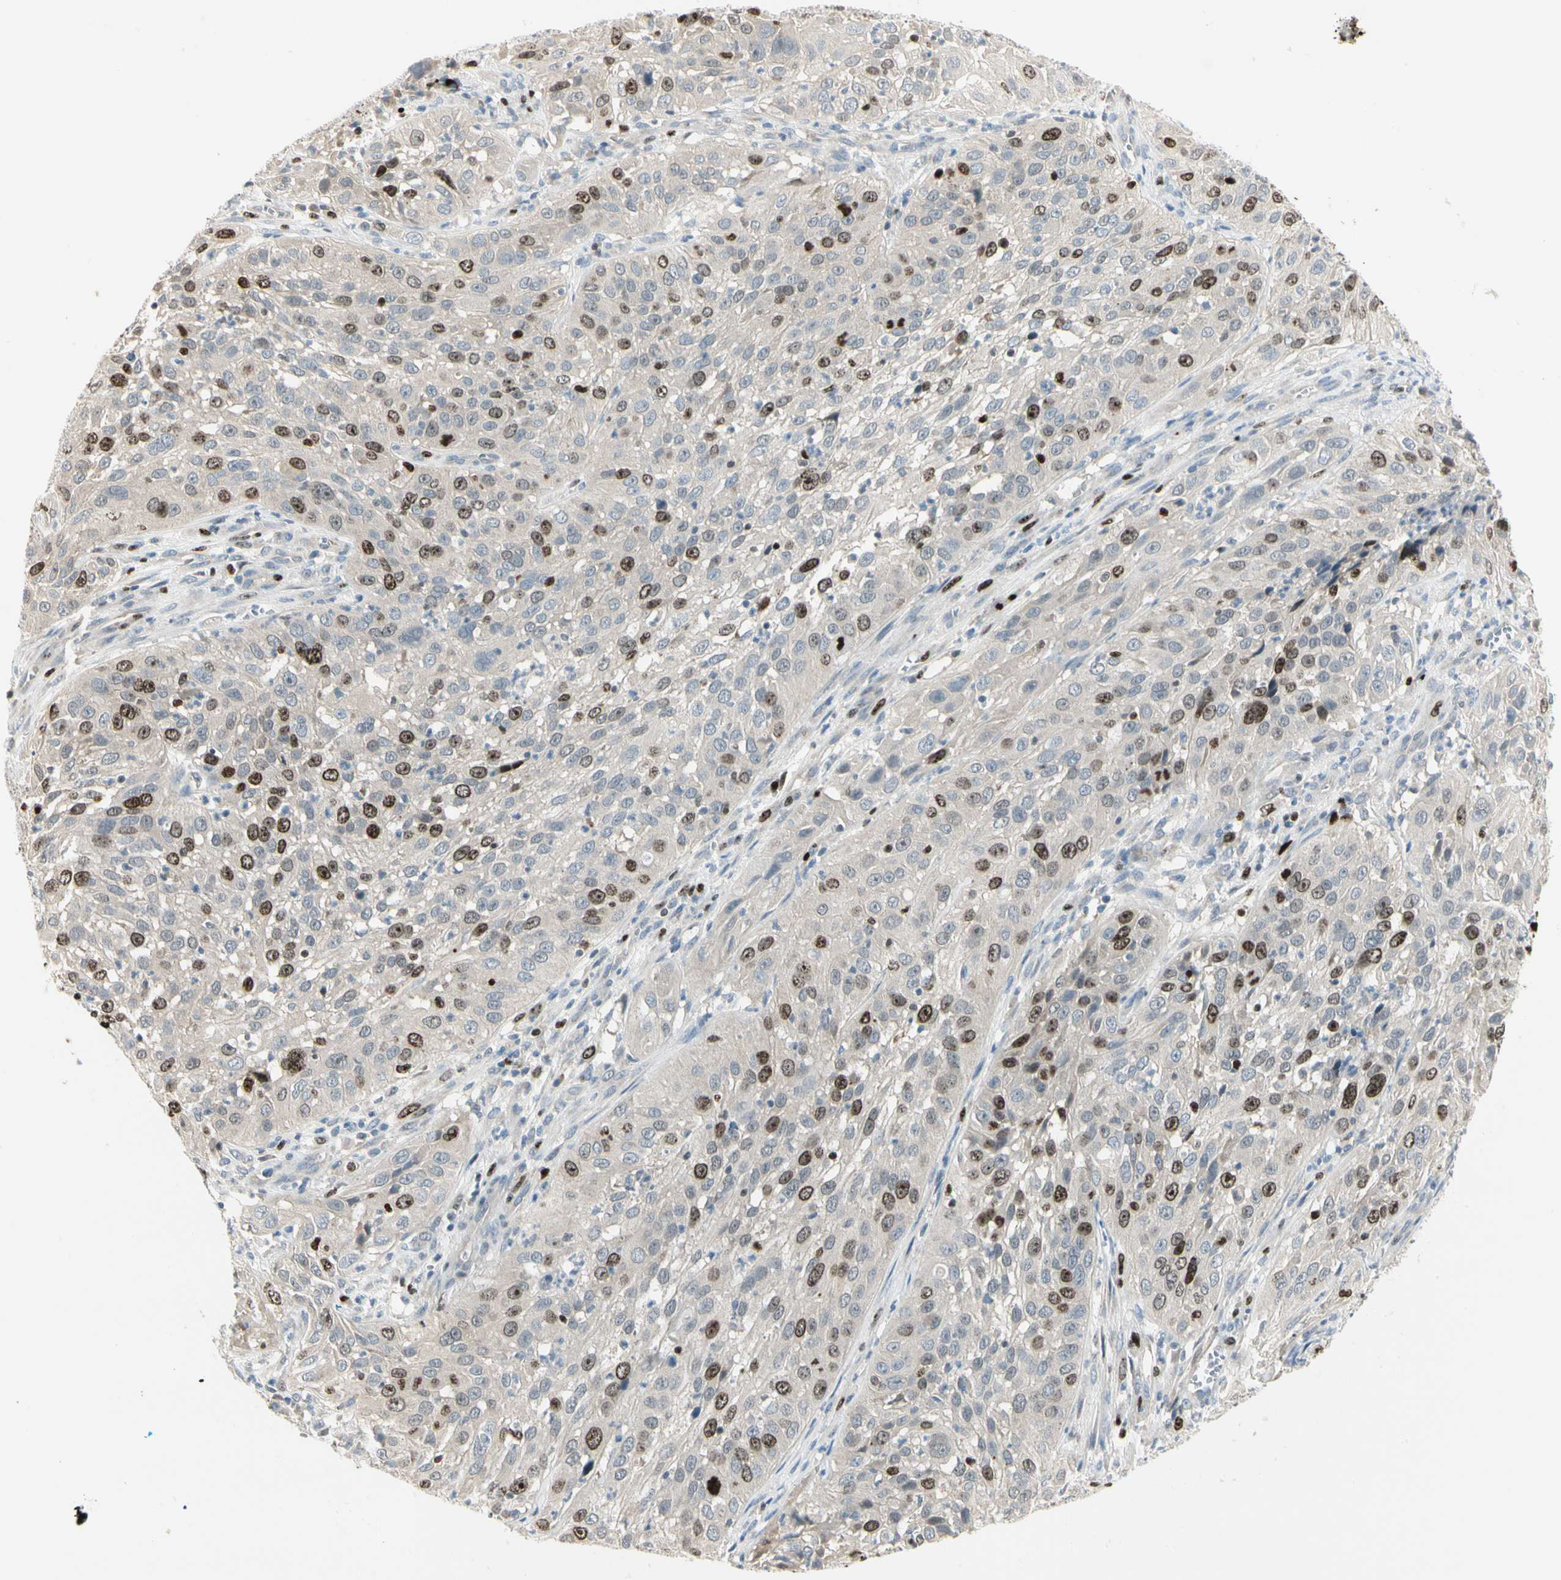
{"staining": {"intensity": "strong", "quantity": "<25%", "location": "nuclear"}, "tissue": "cervical cancer", "cell_type": "Tumor cells", "image_type": "cancer", "snomed": [{"axis": "morphology", "description": "Squamous cell carcinoma, NOS"}, {"axis": "topography", "description": "Cervix"}], "caption": "Immunohistochemical staining of cervical cancer (squamous cell carcinoma) reveals strong nuclear protein positivity in about <25% of tumor cells.", "gene": "PITX1", "patient": {"sex": "female", "age": 32}}